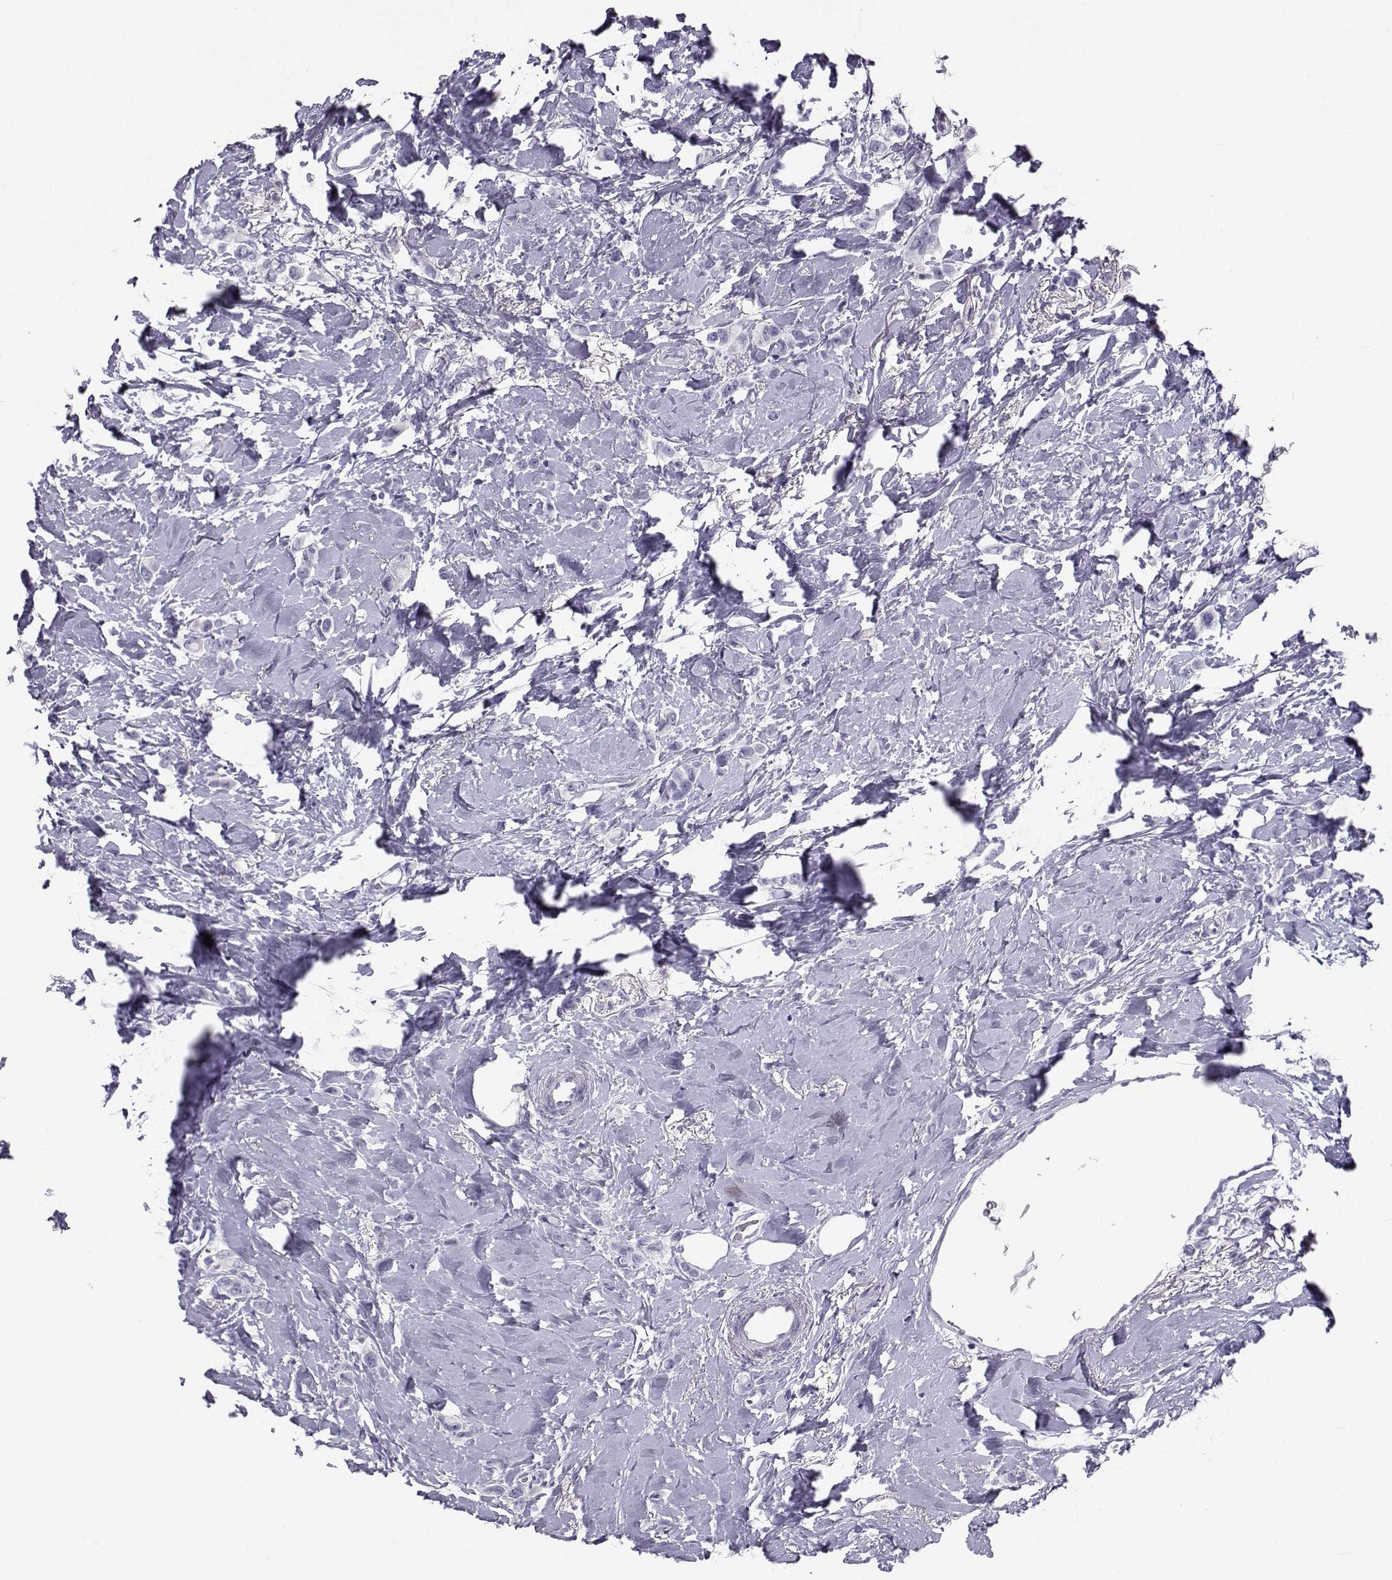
{"staining": {"intensity": "negative", "quantity": "none", "location": "none"}, "tissue": "breast cancer", "cell_type": "Tumor cells", "image_type": "cancer", "snomed": [{"axis": "morphology", "description": "Lobular carcinoma"}, {"axis": "topography", "description": "Breast"}], "caption": "The micrograph reveals no significant expression in tumor cells of breast cancer.", "gene": "PCSK1N", "patient": {"sex": "female", "age": 66}}